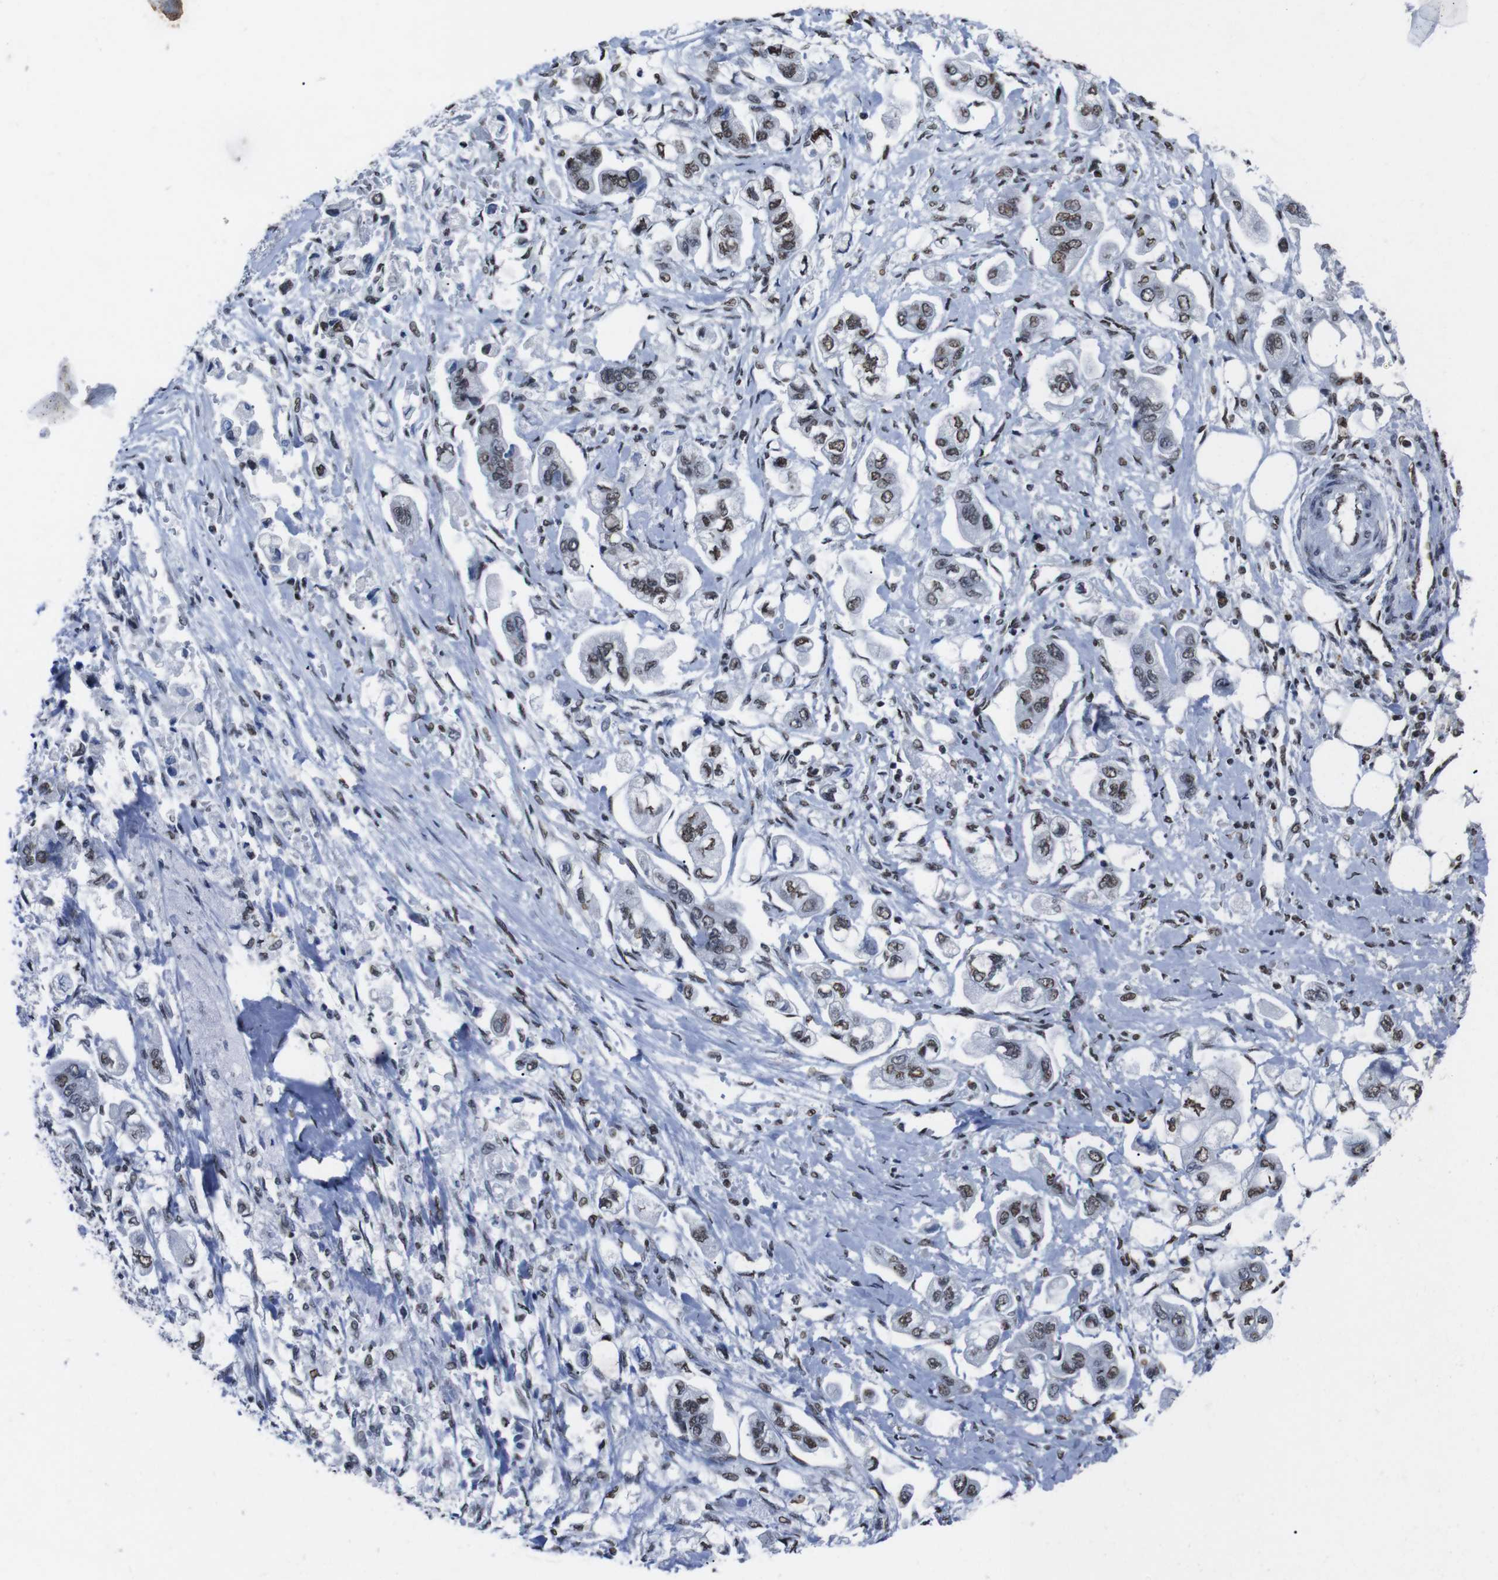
{"staining": {"intensity": "weak", "quantity": ">75%", "location": "nuclear"}, "tissue": "stomach cancer", "cell_type": "Tumor cells", "image_type": "cancer", "snomed": [{"axis": "morphology", "description": "Adenocarcinoma, NOS"}, {"axis": "topography", "description": "Stomach"}], "caption": "An image of stomach cancer (adenocarcinoma) stained for a protein exhibits weak nuclear brown staining in tumor cells.", "gene": "PIP4P2", "patient": {"sex": "male", "age": 62}}